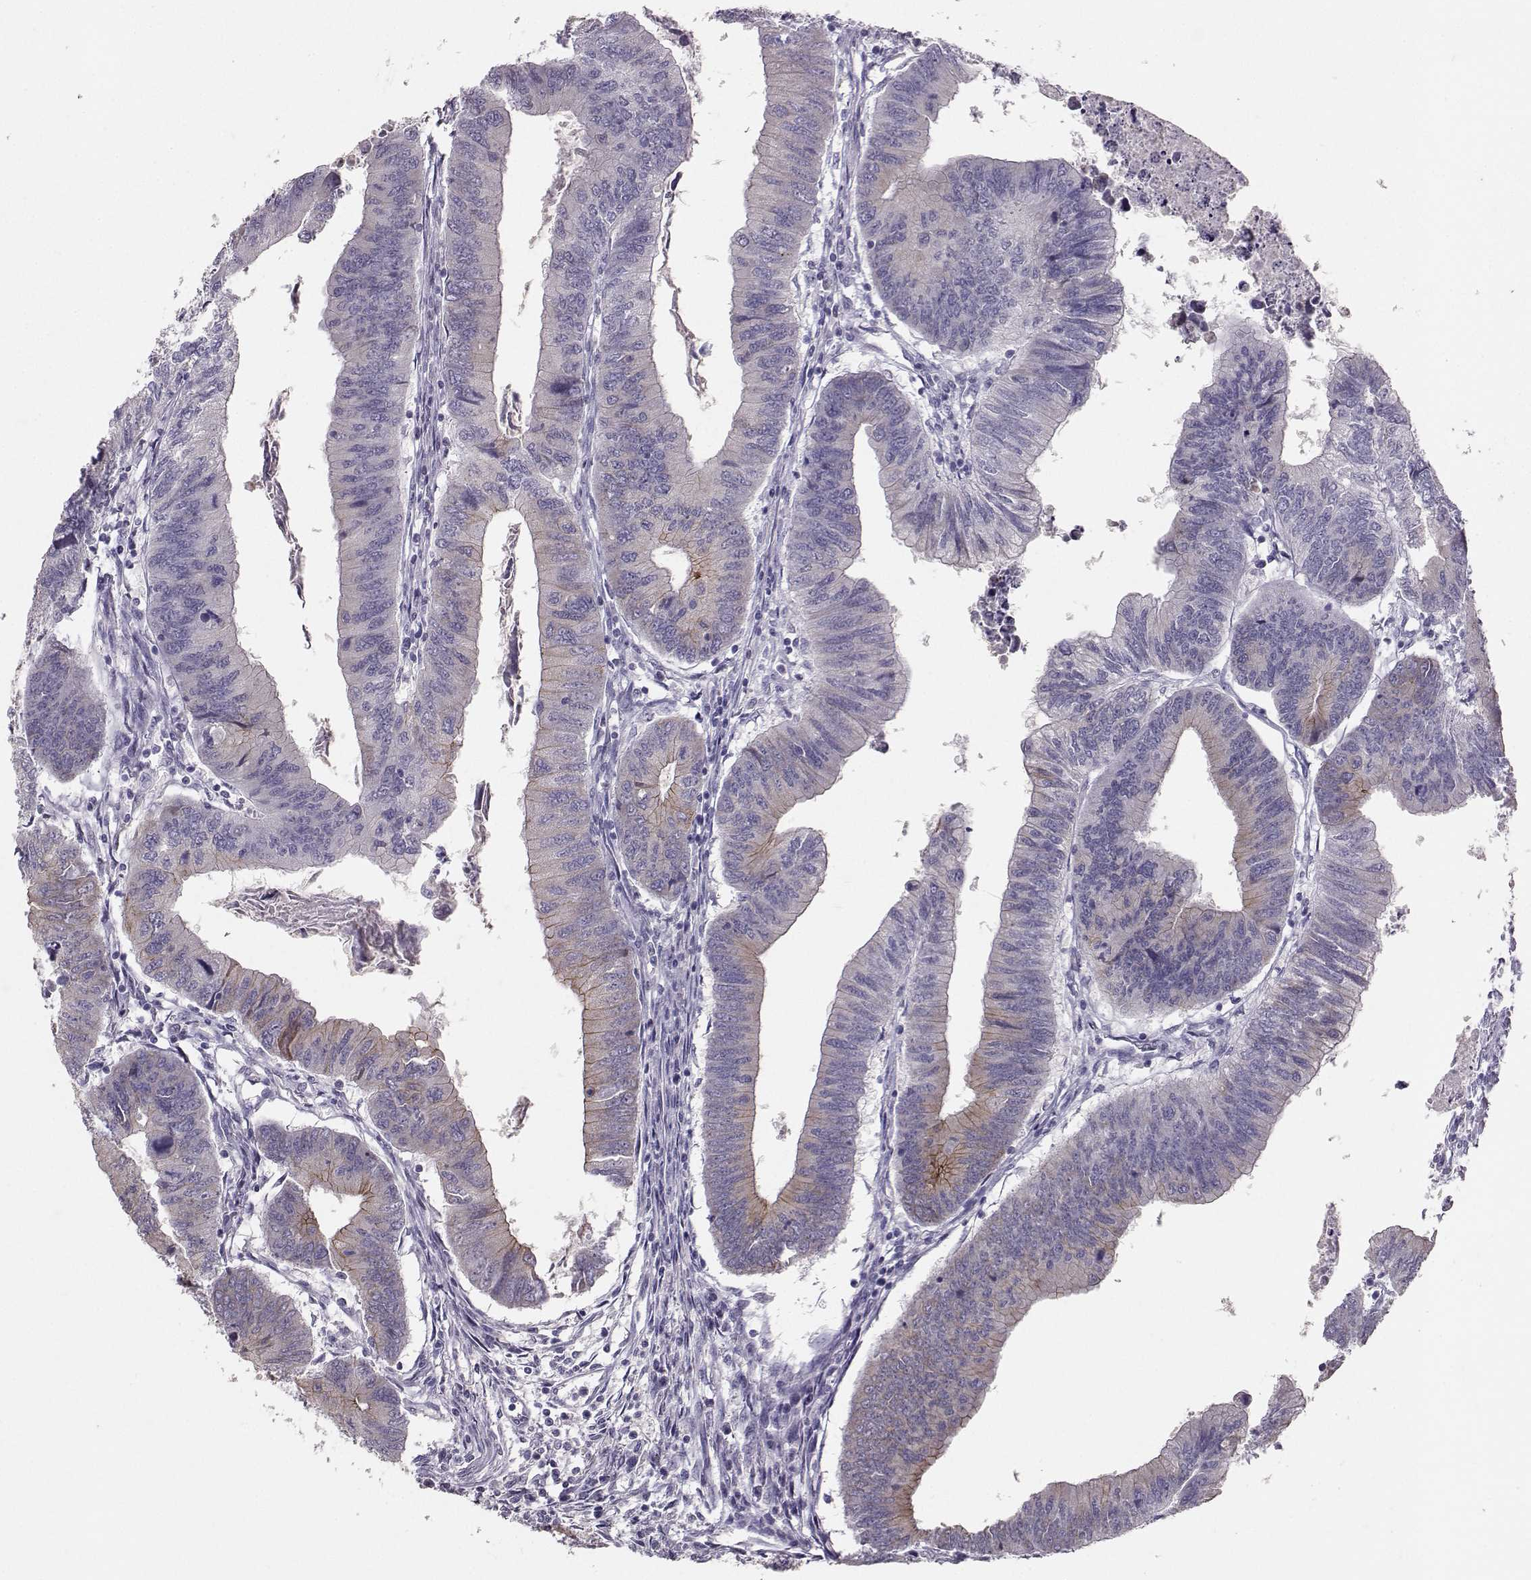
{"staining": {"intensity": "moderate", "quantity": "<25%", "location": "cytoplasmic/membranous"}, "tissue": "colorectal cancer", "cell_type": "Tumor cells", "image_type": "cancer", "snomed": [{"axis": "morphology", "description": "Adenocarcinoma, NOS"}, {"axis": "topography", "description": "Colon"}], "caption": "Immunohistochemistry (IHC) photomicrograph of neoplastic tissue: adenocarcinoma (colorectal) stained using immunohistochemistry shows low levels of moderate protein expression localized specifically in the cytoplasmic/membranous of tumor cells, appearing as a cytoplasmic/membranous brown color.", "gene": "PKP2", "patient": {"sex": "male", "age": 53}}